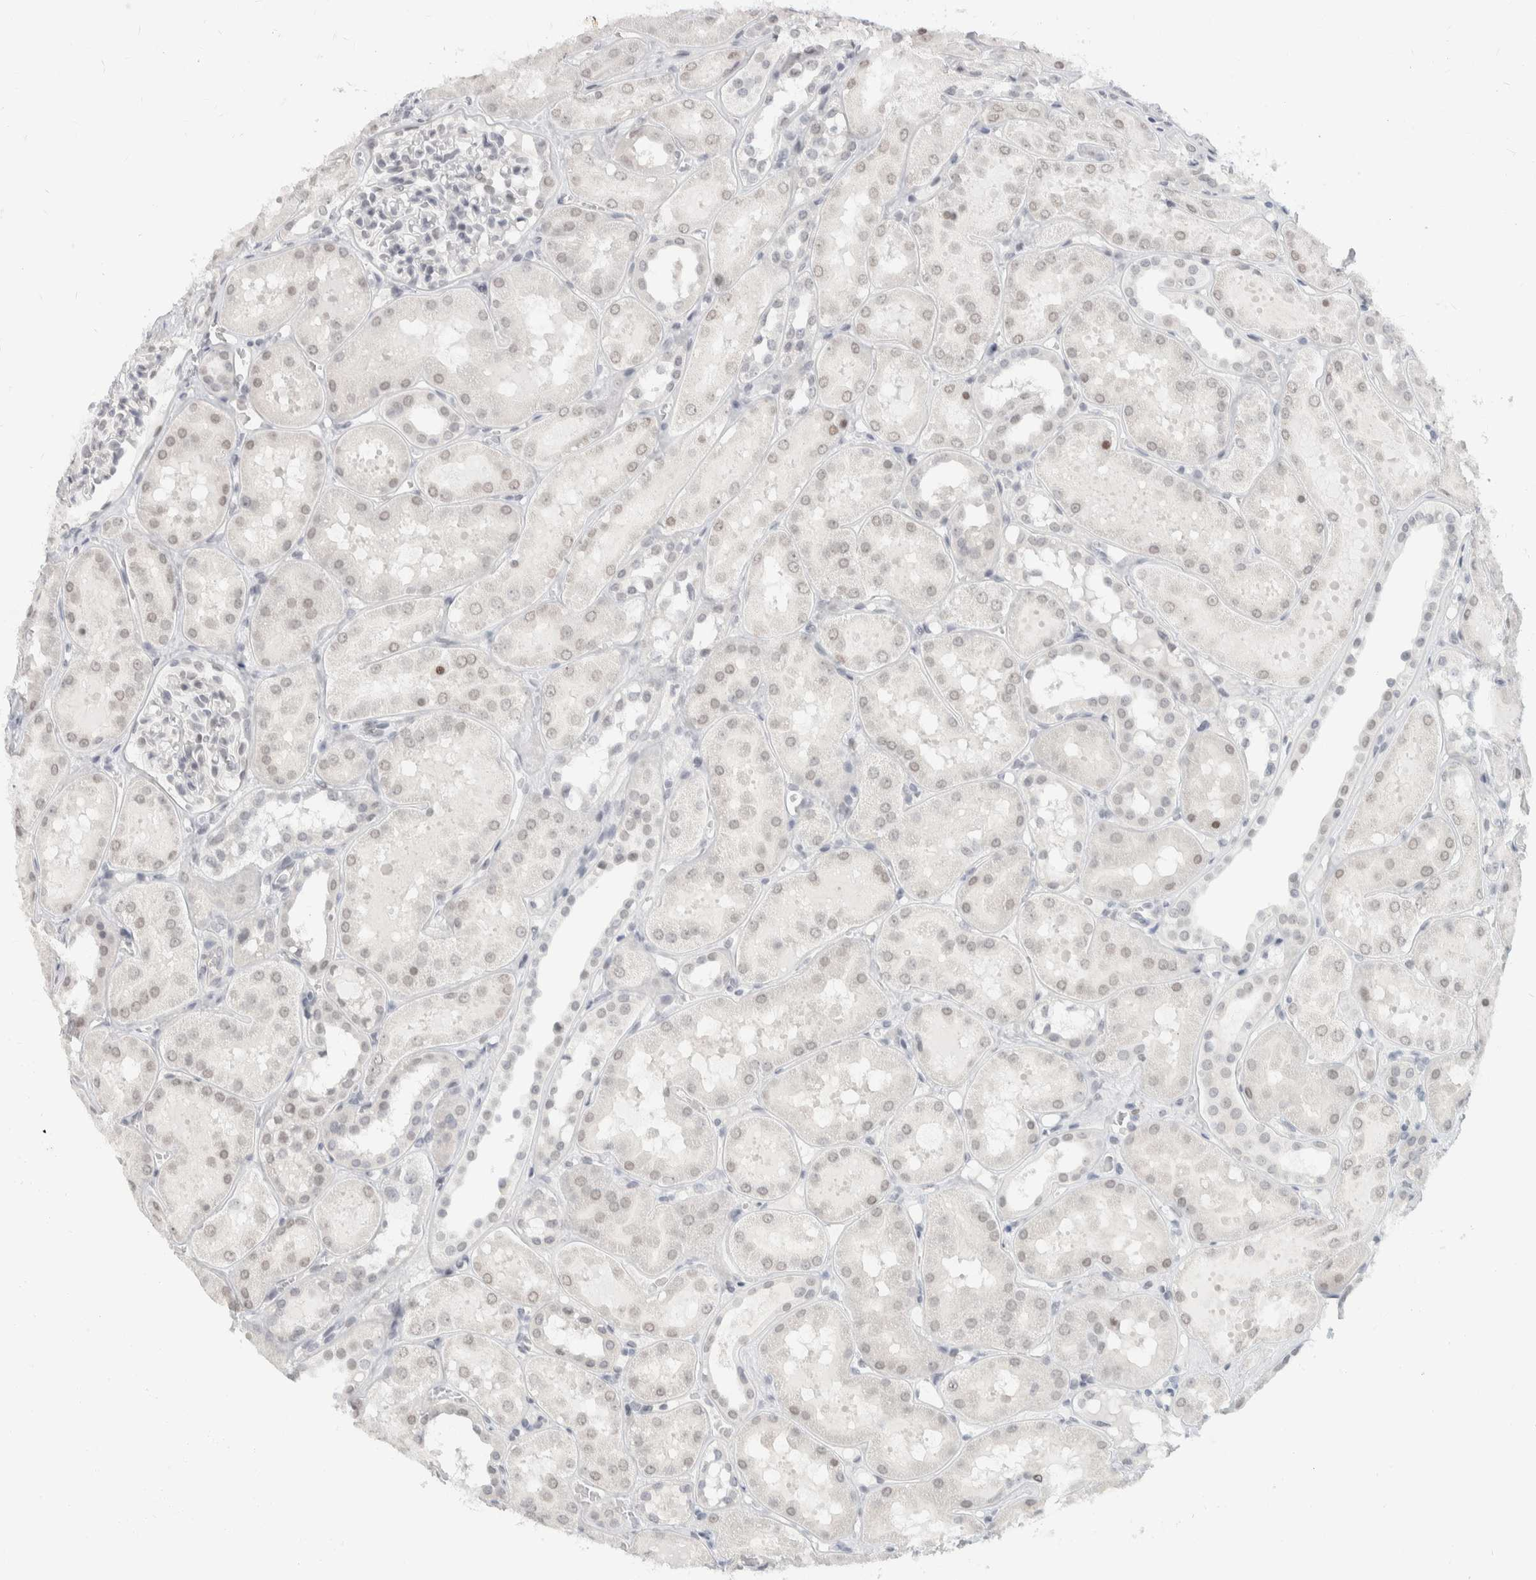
{"staining": {"intensity": "negative", "quantity": "none", "location": "none"}, "tissue": "kidney", "cell_type": "Cells in glomeruli", "image_type": "normal", "snomed": [{"axis": "morphology", "description": "Normal tissue, NOS"}, {"axis": "topography", "description": "Kidney"}, {"axis": "topography", "description": "Urinary bladder"}], "caption": "Benign kidney was stained to show a protein in brown. There is no significant positivity in cells in glomeruli. The staining was performed using DAB to visualize the protein expression in brown, while the nuclei were stained in blue with hematoxylin (Magnification: 20x).", "gene": "CDH17", "patient": {"sex": "male", "age": 16}}